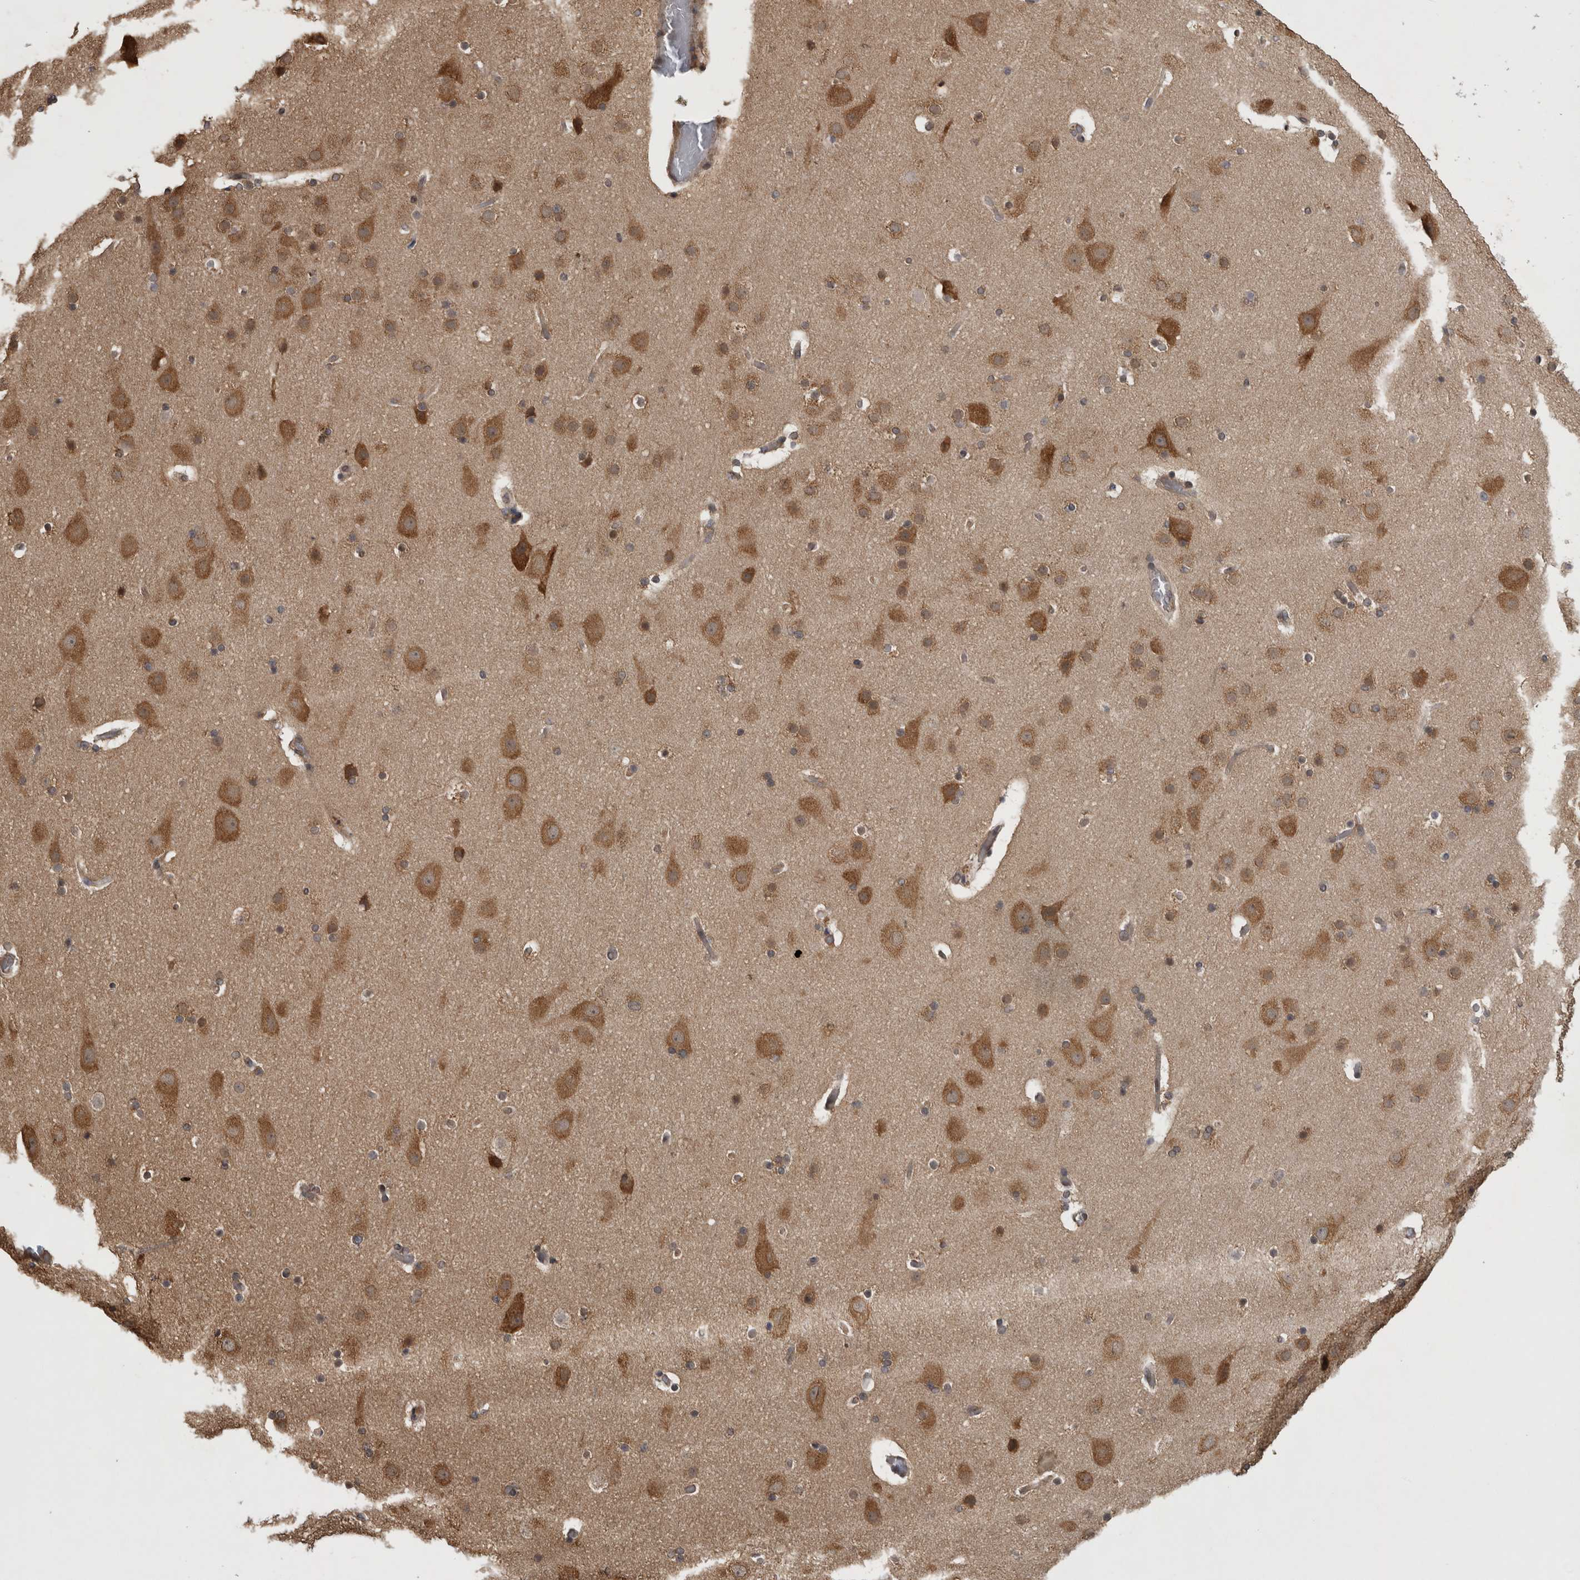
{"staining": {"intensity": "weak", "quantity": "<25%", "location": "cytoplasmic/membranous"}, "tissue": "cerebral cortex", "cell_type": "Endothelial cells", "image_type": "normal", "snomed": [{"axis": "morphology", "description": "Normal tissue, NOS"}, {"axis": "topography", "description": "Cerebral cortex"}], "caption": "The immunohistochemistry photomicrograph has no significant positivity in endothelial cells of cerebral cortex.", "gene": "ATXN2", "patient": {"sex": "male", "age": 57}}